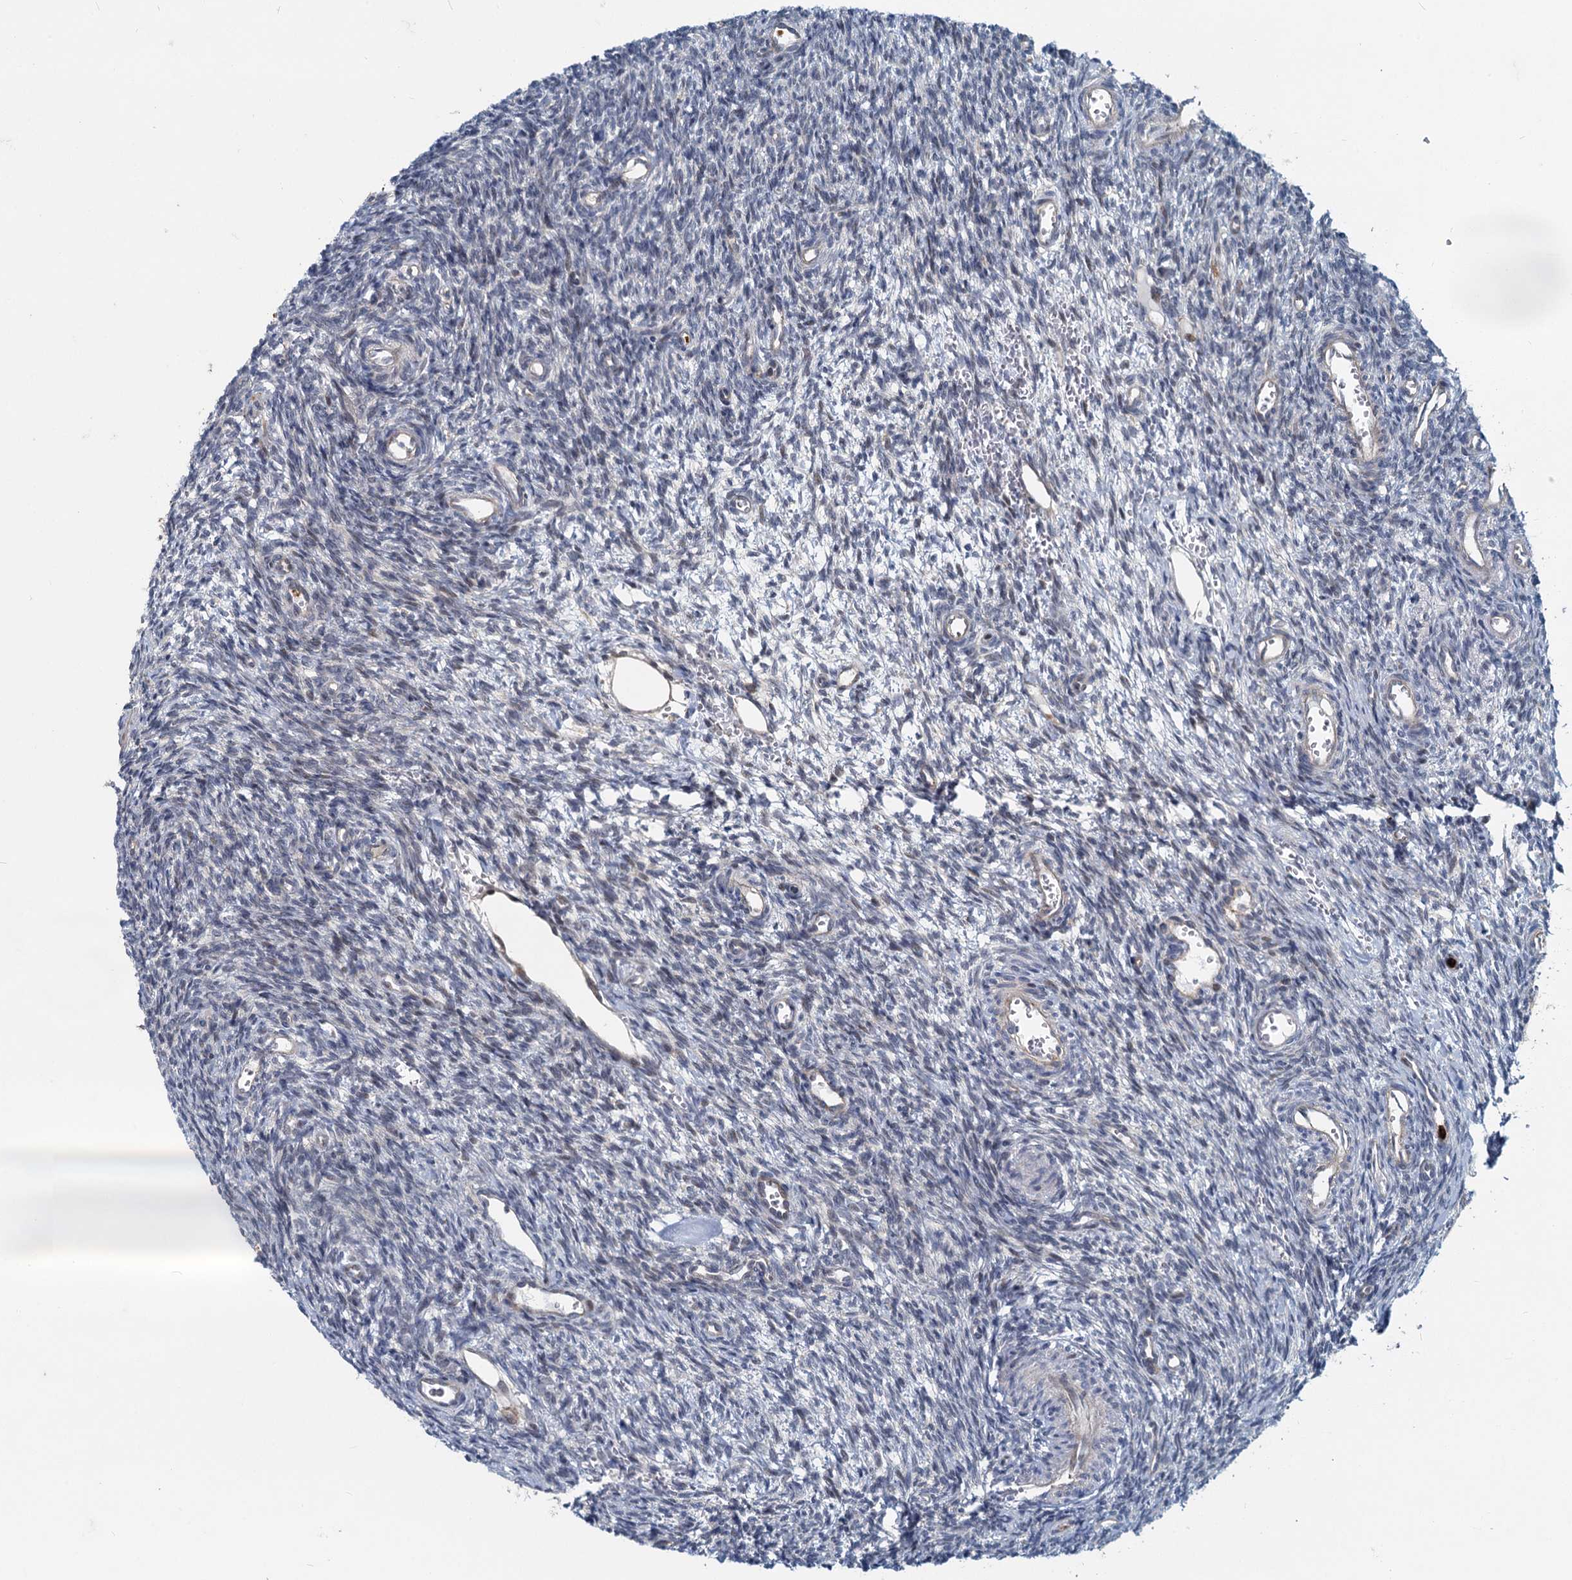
{"staining": {"intensity": "negative", "quantity": "none", "location": "none"}, "tissue": "ovary", "cell_type": "Ovarian stroma cells", "image_type": "normal", "snomed": [{"axis": "morphology", "description": "Normal tissue, NOS"}, {"axis": "topography", "description": "Ovary"}], "caption": "An immunohistochemistry photomicrograph of normal ovary is shown. There is no staining in ovarian stroma cells of ovary.", "gene": "ADCY2", "patient": {"sex": "female", "age": 39}}